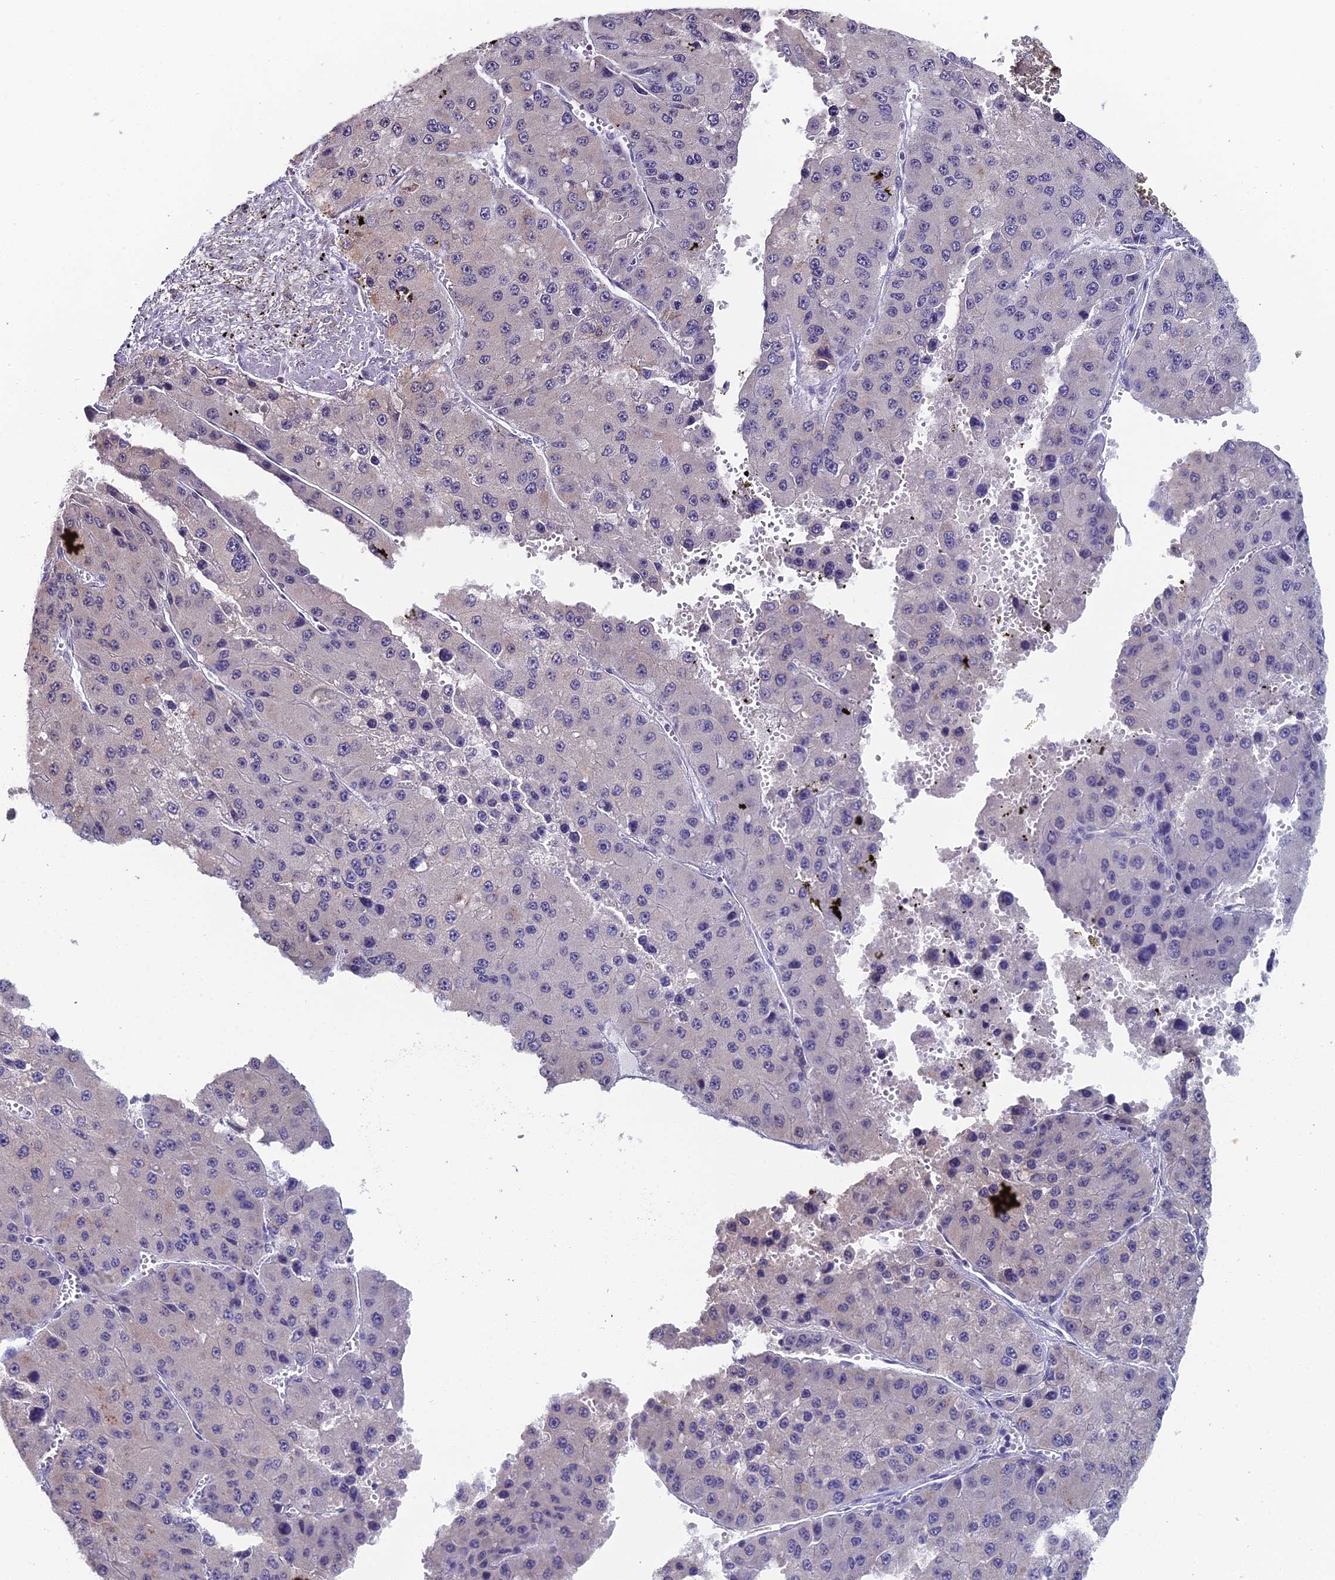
{"staining": {"intensity": "negative", "quantity": "none", "location": "none"}, "tissue": "liver cancer", "cell_type": "Tumor cells", "image_type": "cancer", "snomed": [{"axis": "morphology", "description": "Carcinoma, Hepatocellular, NOS"}, {"axis": "topography", "description": "Liver"}], "caption": "Hepatocellular carcinoma (liver) was stained to show a protein in brown. There is no significant staining in tumor cells.", "gene": "PRR22", "patient": {"sex": "female", "age": 73}}